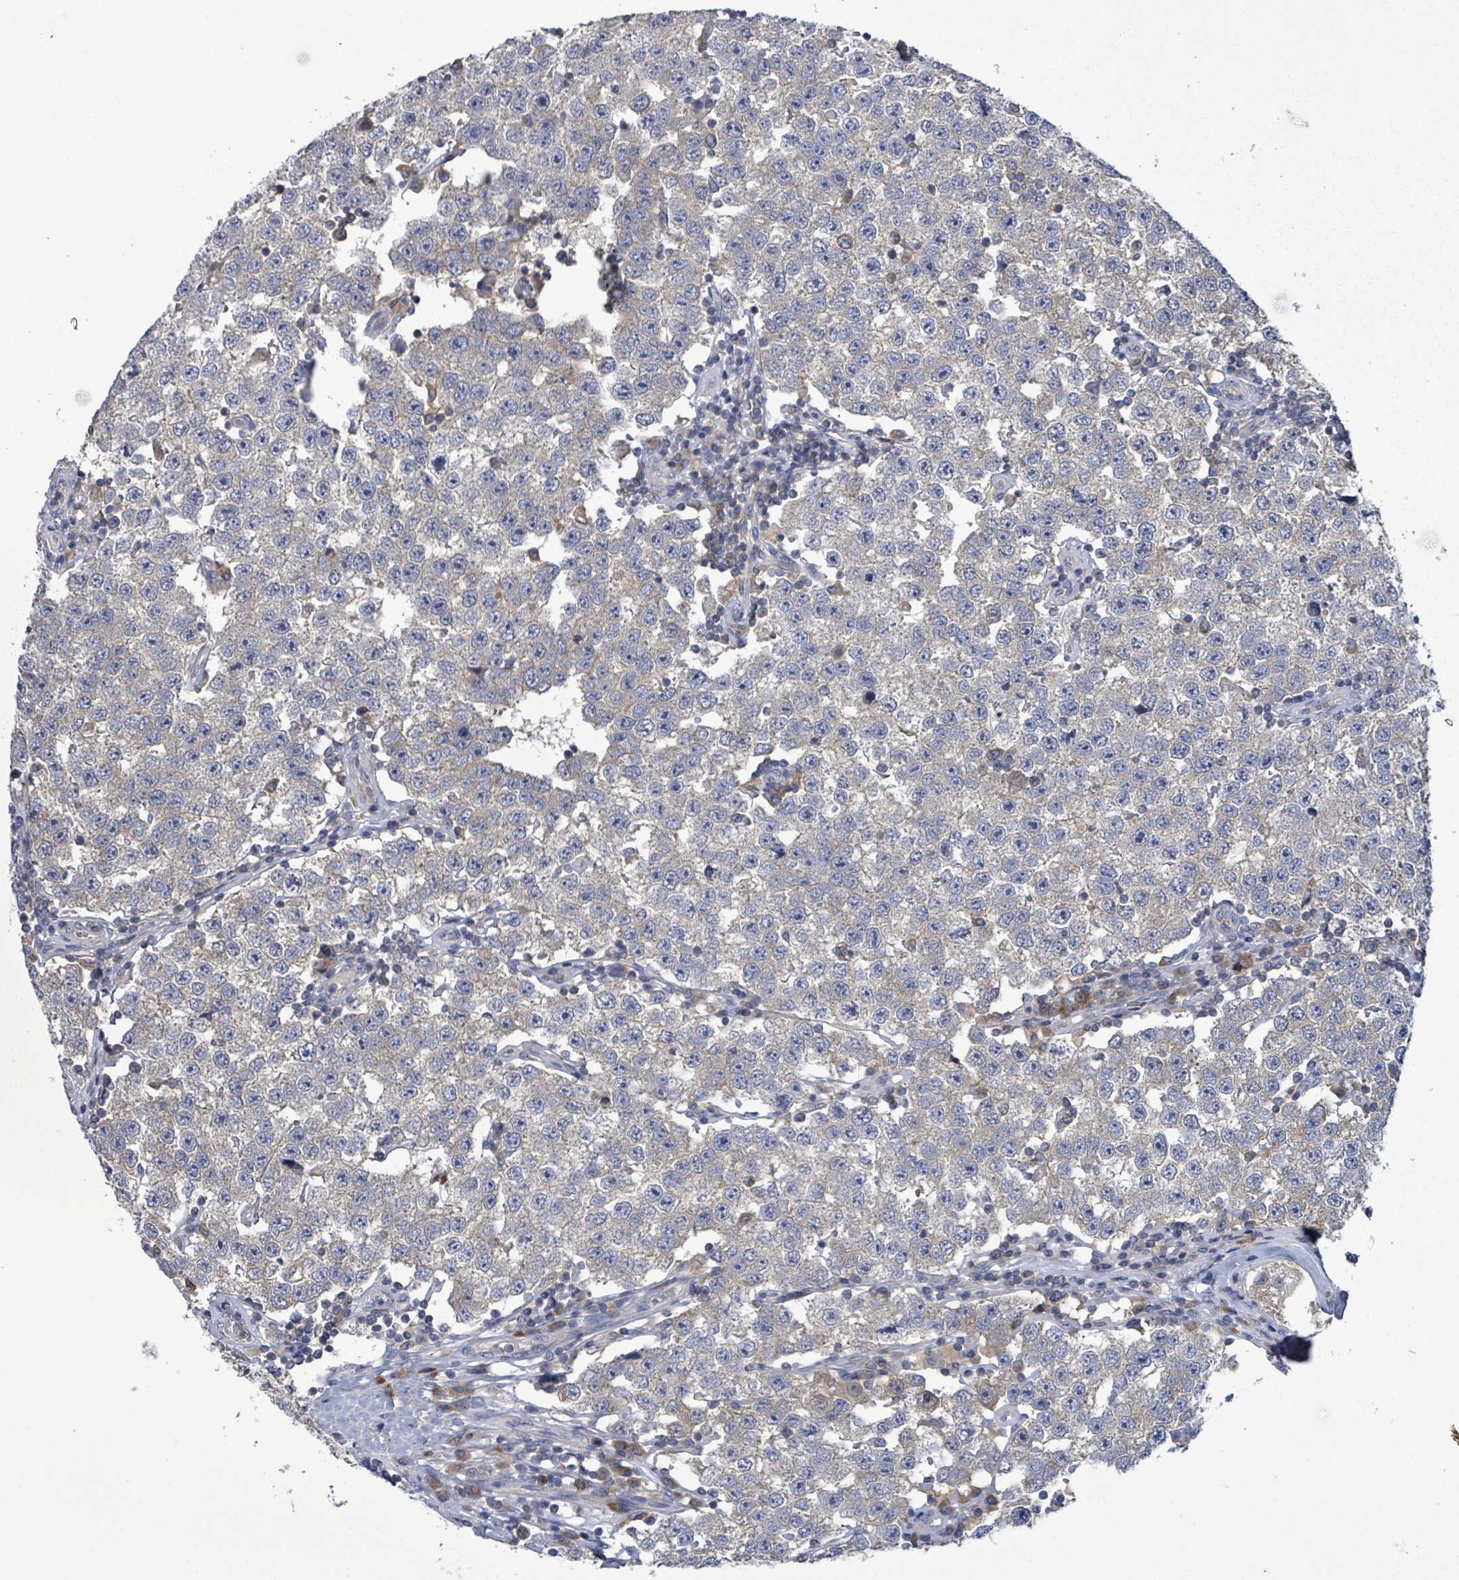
{"staining": {"intensity": "weak", "quantity": "<25%", "location": "cytoplasmic/membranous"}, "tissue": "testis cancer", "cell_type": "Tumor cells", "image_type": "cancer", "snomed": [{"axis": "morphology", "description": "Seminoma, NOS"}, {"axis": "topography", "description": "Testis"}], "caption": "Micrograph shows no significant protein positivity in tumor cells of testis cancer.", "gene": "SERPINE3", "patient": {"sex": "male", "age": 34}}